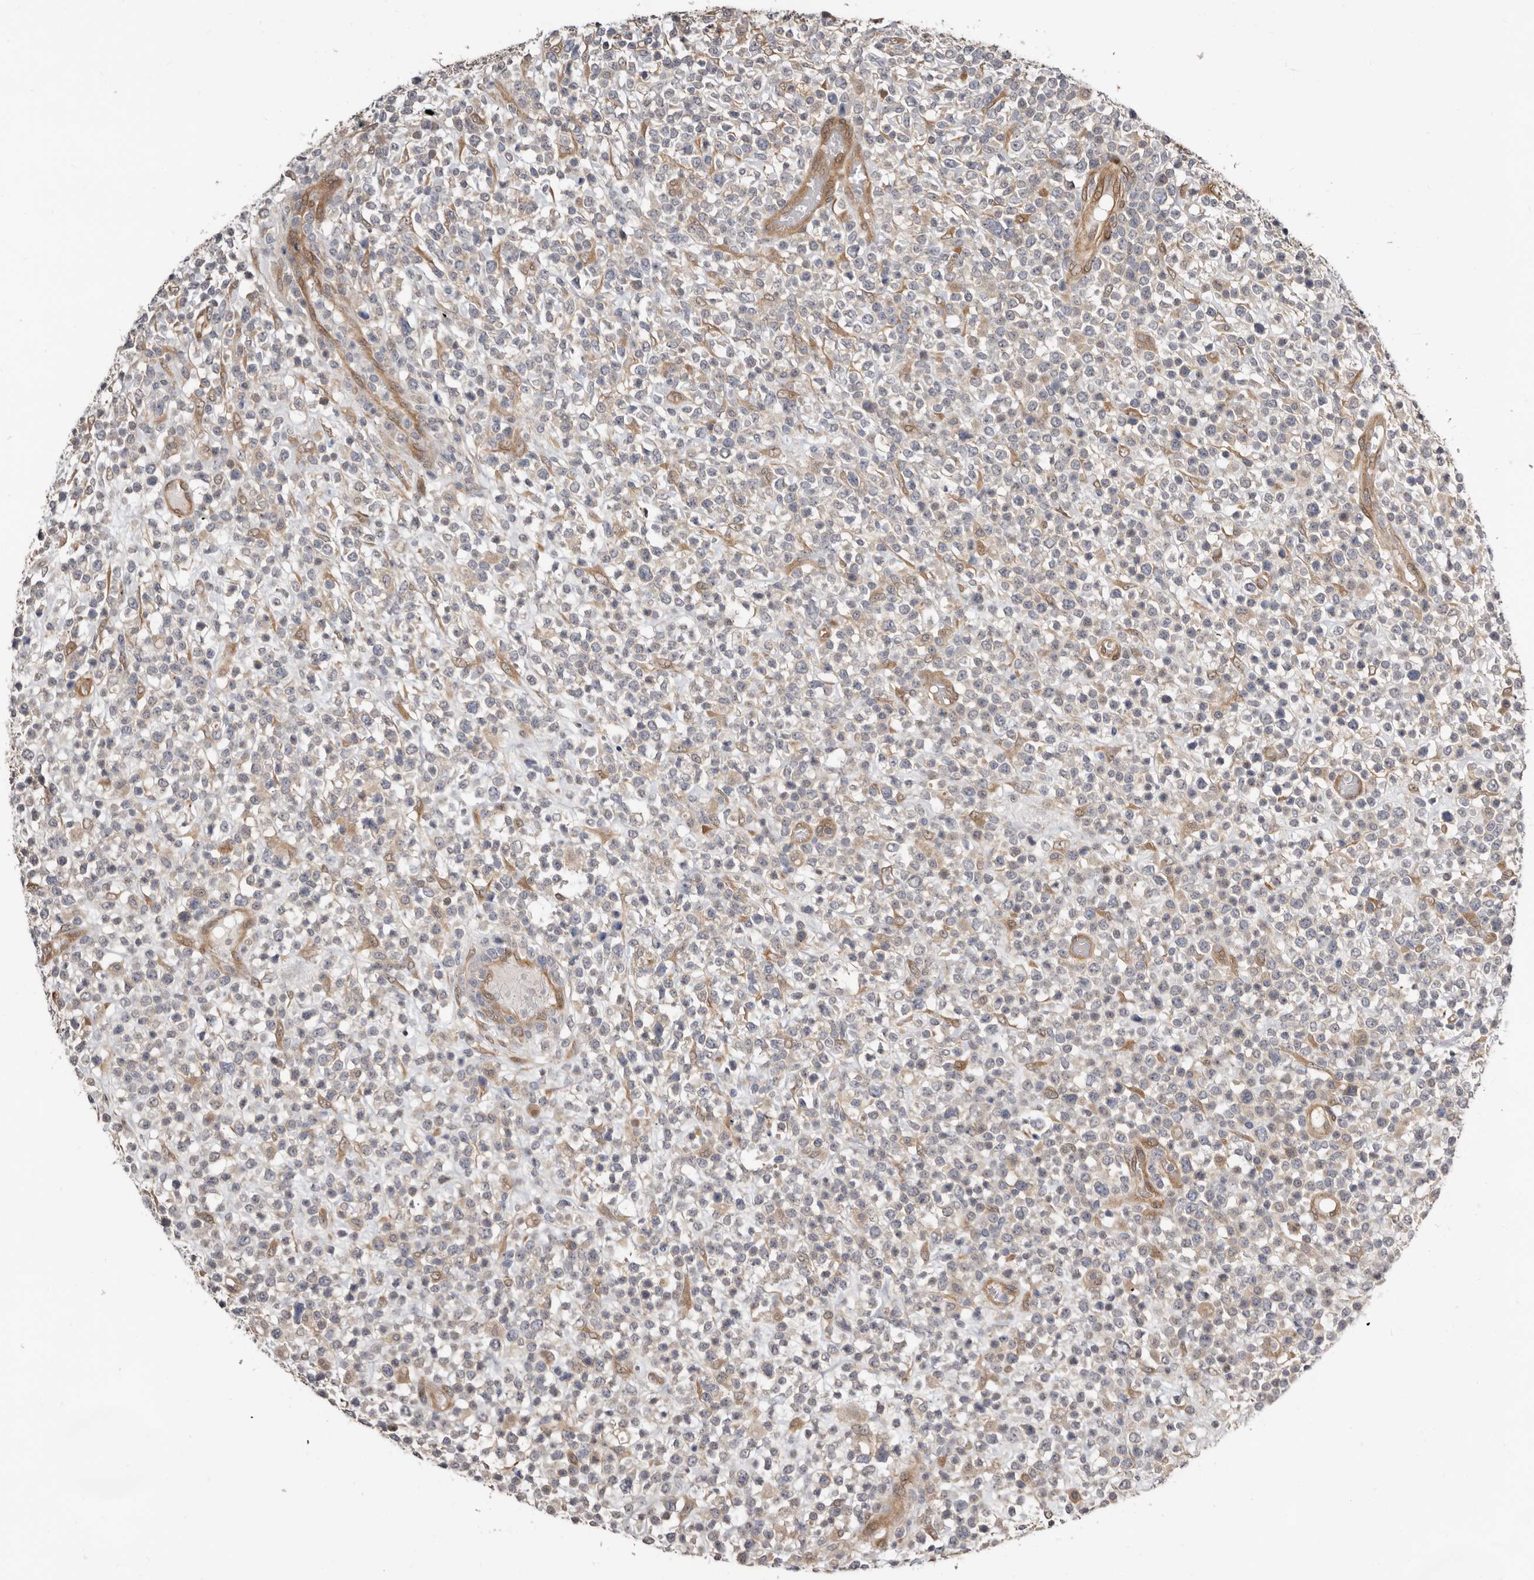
{"staining": {"intensity": "negative", "quantity": "none", "location": "none"}, "tissue": "lymphoma", "cell_type": "Tumor cells", "image_type": "cancer", "snomed": [{"axis": "morphology", "description": "Malignant lymphoma, non-Hodgkin's type, High grade"}, {"axis": "topography", "description": "Colon"}], "caption": "The immunohistochemistry micrograph has no significant staining in tumor cells of high-grade malignant lymphoma, non-Hodgkin's type tissue. (Stains: DAB IHC with hematoxylin counter stain, Microscopy: brightfield microscopy at high magnification).", "gene": "SBDS", "patient": {"sex": "female", "age": 53}}